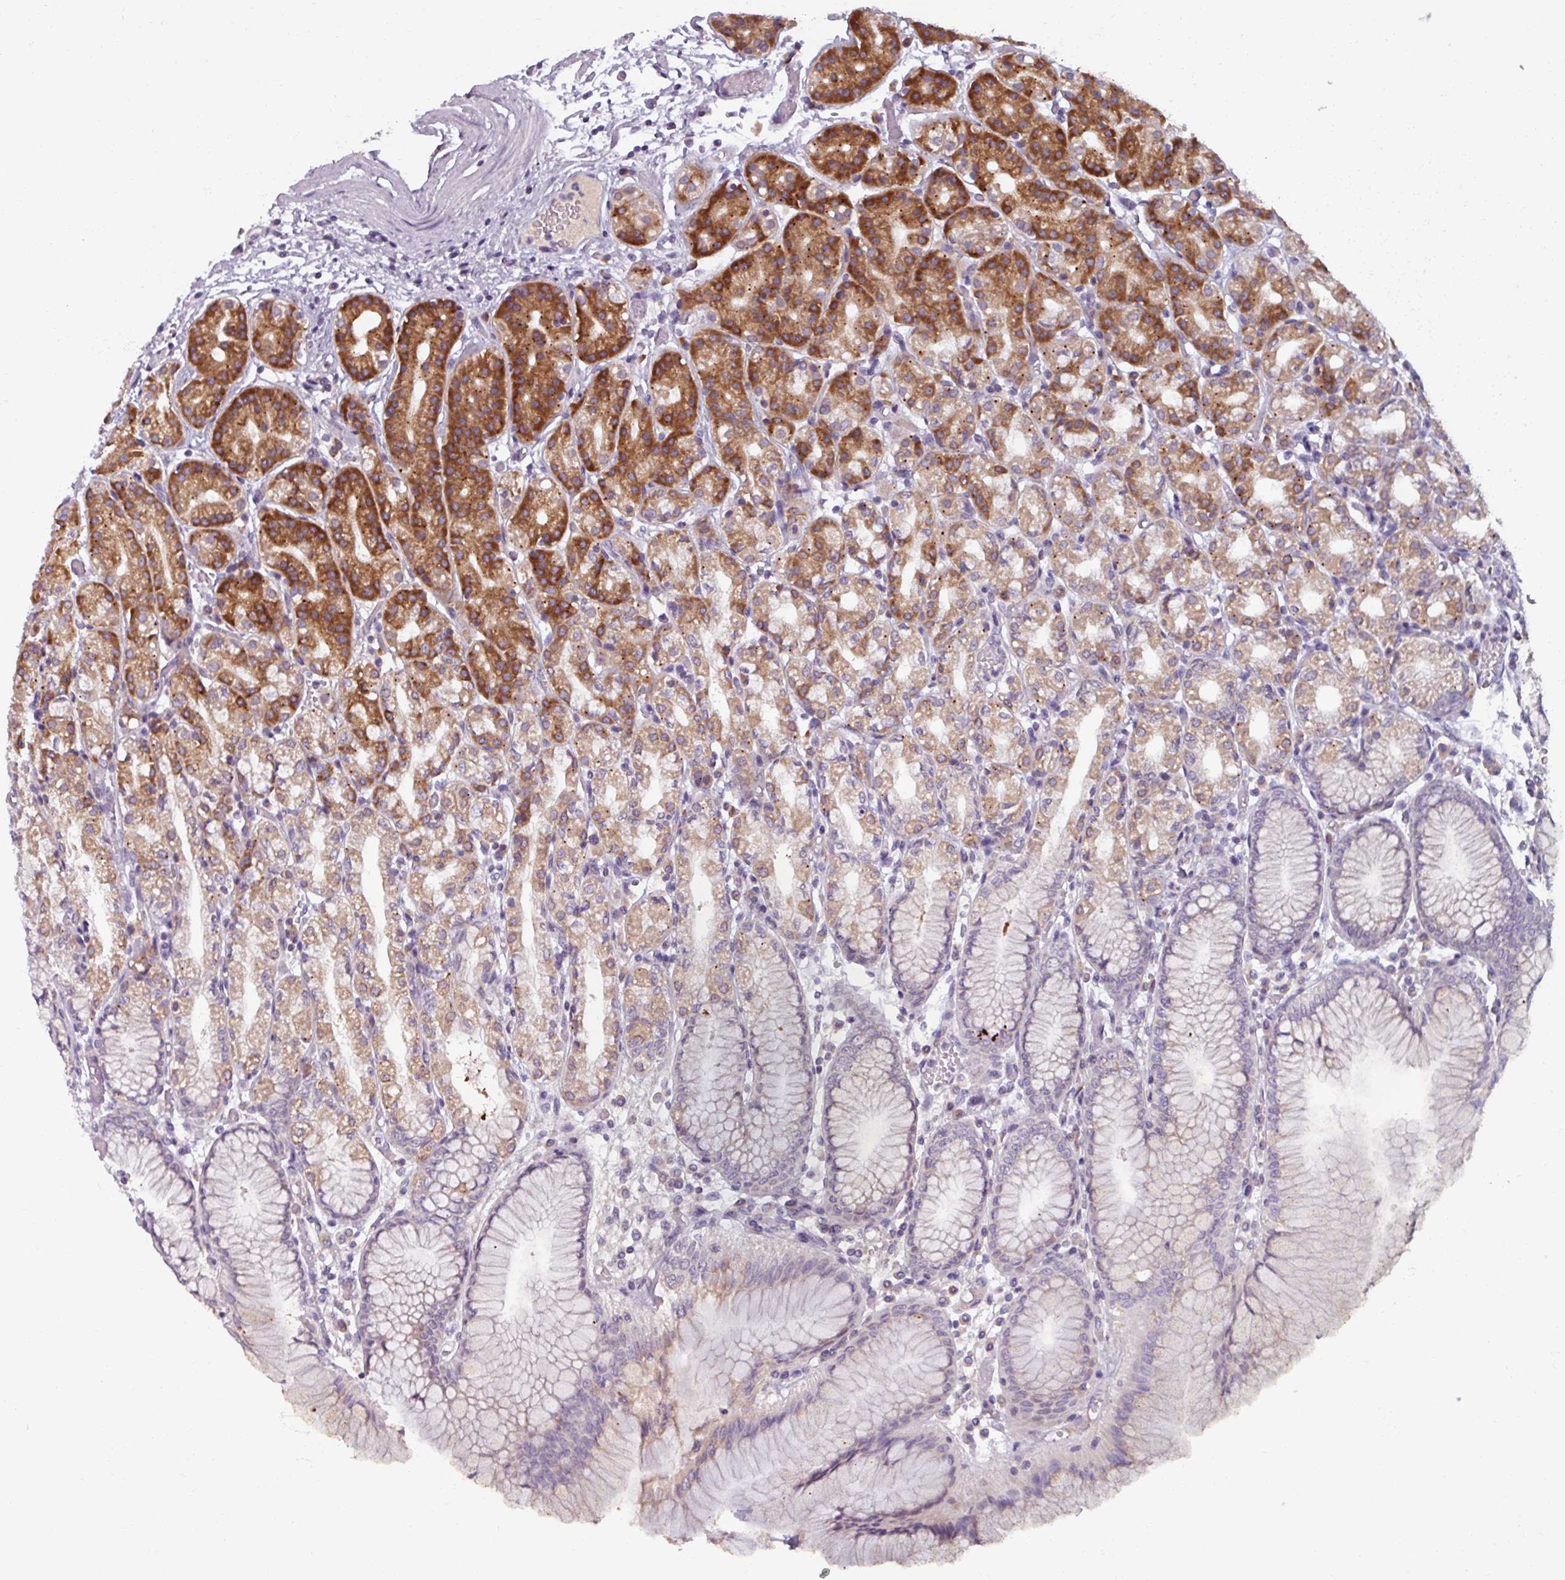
{"staining": {"intensity": "strong", "quantity": "25%-75%", "location": "cytoplasmic/membranous"}, "tissue": "stomach", "cell_type": "Glandular cells", "image_type": "normal", "snomed": [{"axis": "morphology", "description": "Normal tissue, NOS"}, {"axis": "topography", "description": "Stomach"}], "caption": "DAB (3,3'-diaminobenzidine) immunohistochemical staining of normal stomach displays strong cytoplasmic/membranous protein positivity in about 25%-75% of glandular cells. Immunohistochemistry stains the protein in brown and the nuclei are stained blue.", "gene": "SMIM11", "patient": {"sex": "female", "age": 57}}